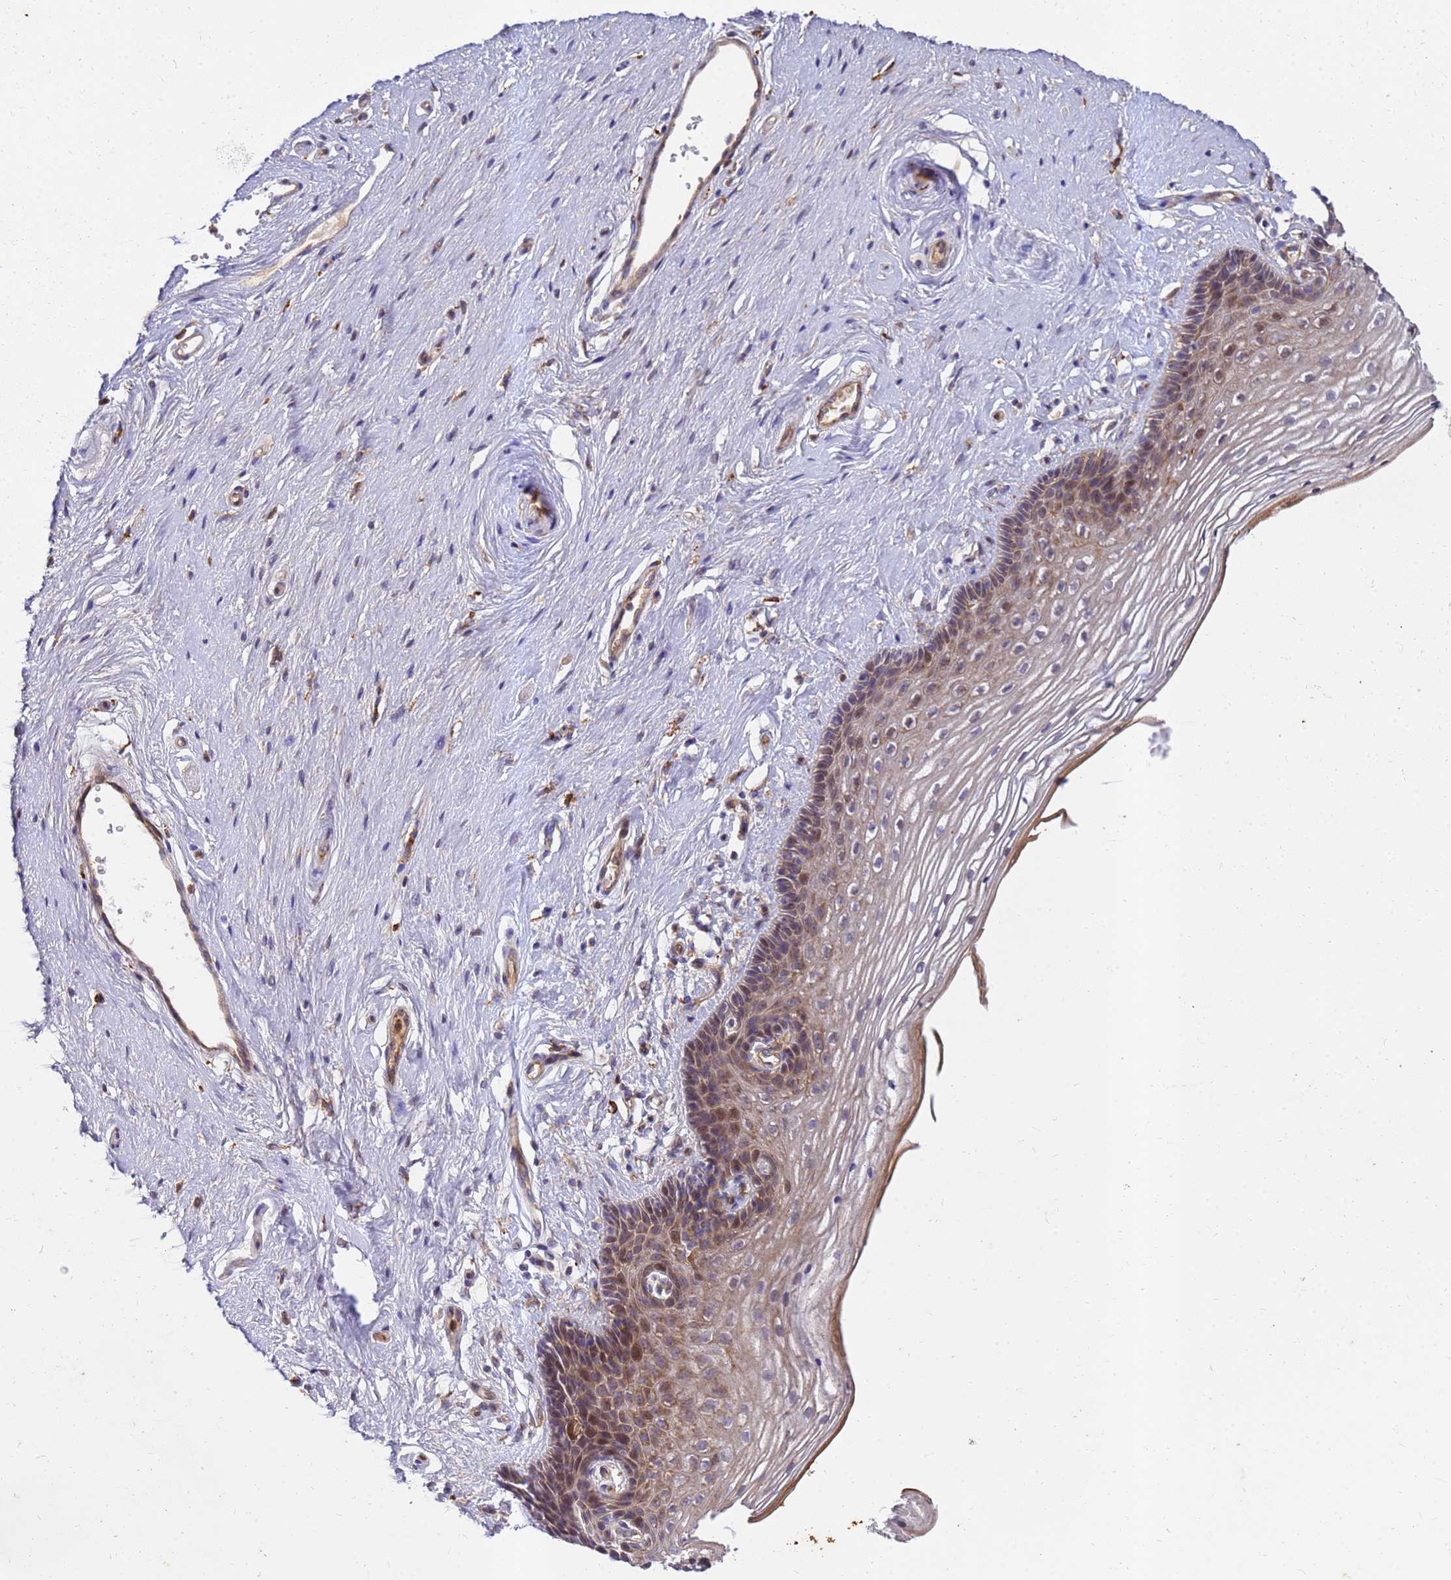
{"staining": {"intensity": "moderate", "quantity": "25%-75%", "location": "cytoplasmic/membranous"}, "tissue": "vagina", "cell_type": "Squamous epithelial cells", "image_type": "normal", "snomed": [{"axis": "morphology", "description": "Normal tissue, NOS"}, {"axis": "topography", "description": "Vagina"}], "caption": "A medium amount of moderate cytoplasmic/membranous expression is seen in approximately 25%-75% of squamous epithelial cells in unremarkable vagina. (Stains: DAB in brown, nuclei in blue, Microscopy: brightfield microscopy at high magnification).", "gene": "RNF215", "patient": {"sex": "female", "age": 46}}